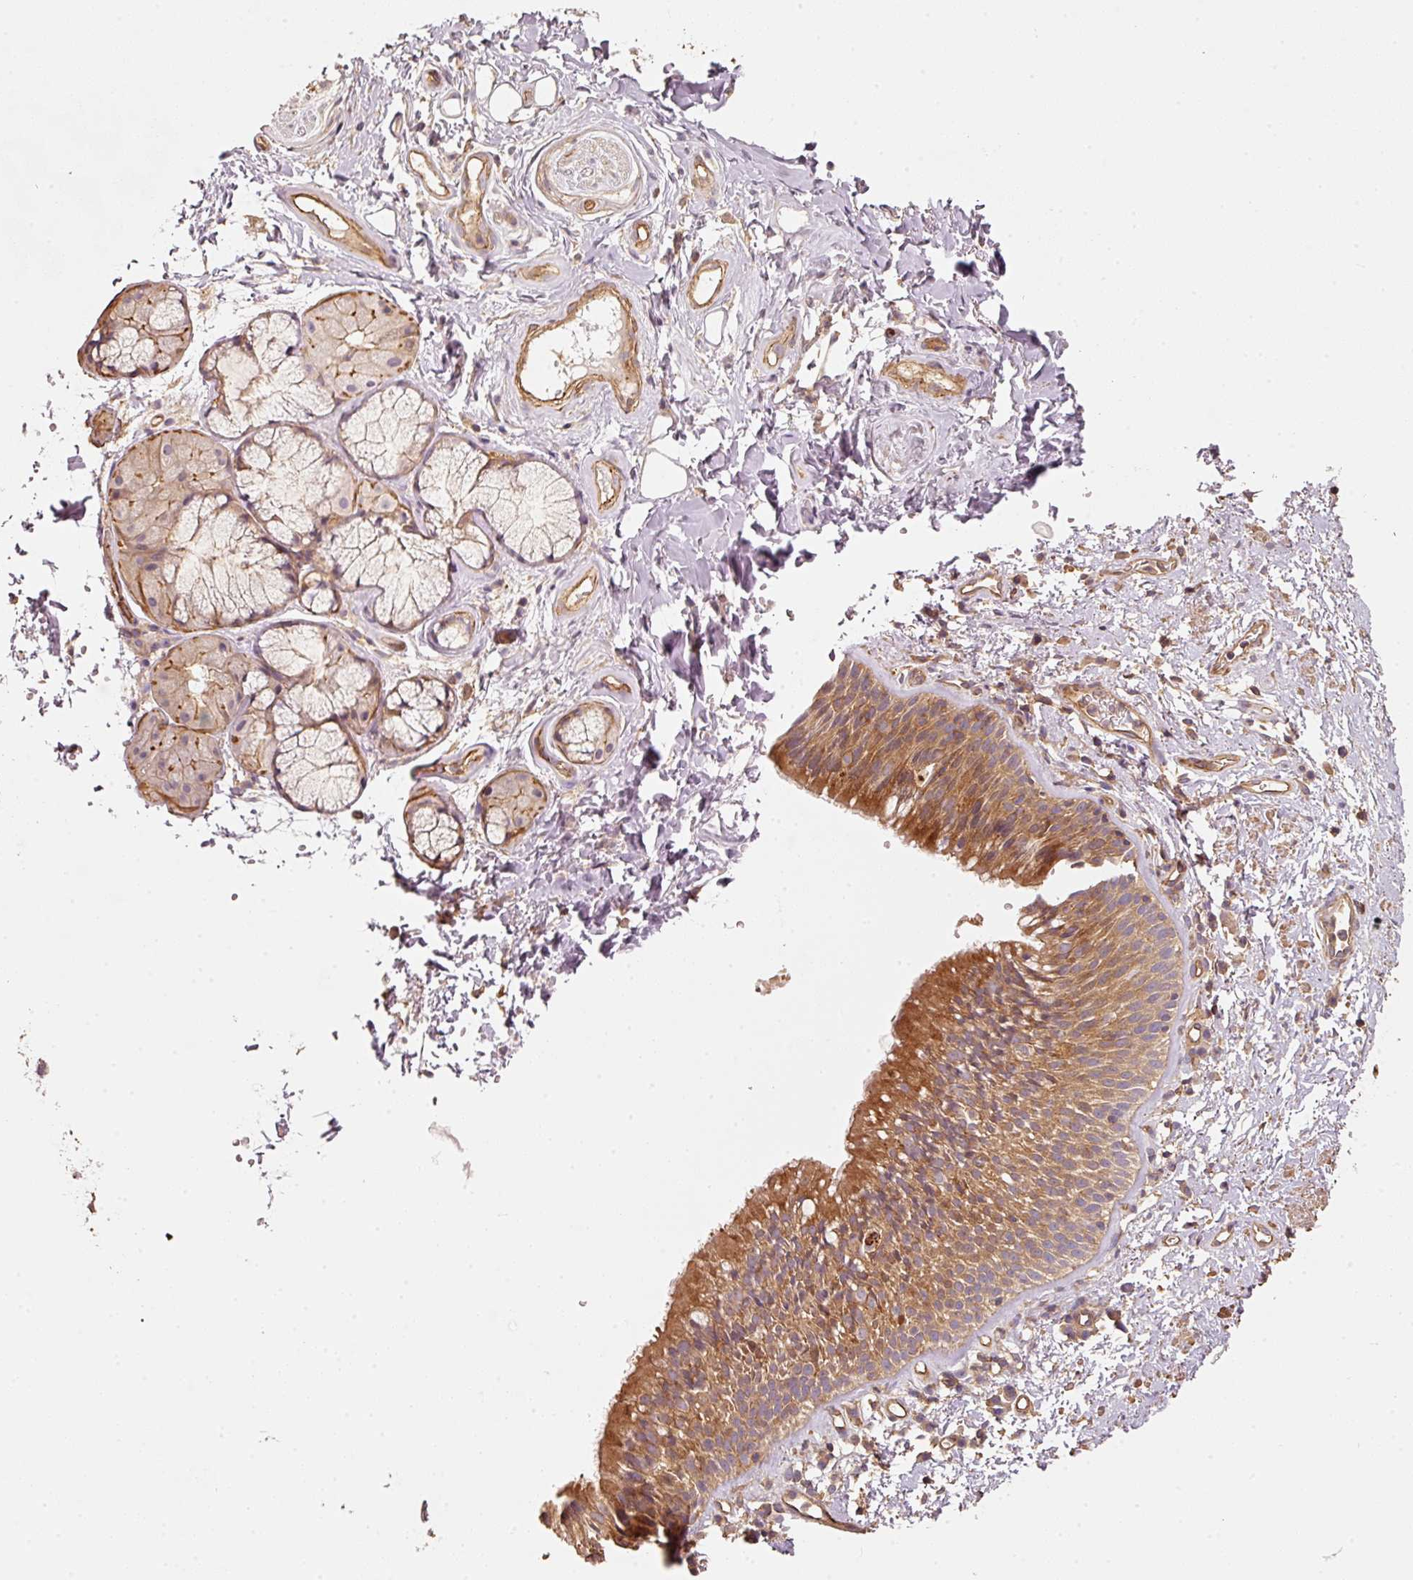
{"staining": {"intensity": "moderate", "quantity": ">75%", "location": "cytoplasmic/membranous"}, "tissue": "nasopharynx", "cell_type": "Respiratory epithelial cells", "image_type": "normal", "snomed": [{"axis": "morphology", "description": "Normal tissue, NOS"}, {"axis": "topography", "description": "Cartilage tissue"}, {"axis": "topography", "description": "Nasopharynx"}, {"axis": "topography", "description": "Thyroid gland"}], "caption": "The immunohistochemical stain highlights moderate cytoplasmic/membranous positivity in respiratory epithelial cells of benign nasopharynx. (DAB IHC with brightfield microscopy, high magnification).", "gene": "CEP95", "patient": {"sex": "male", "age": 63}}